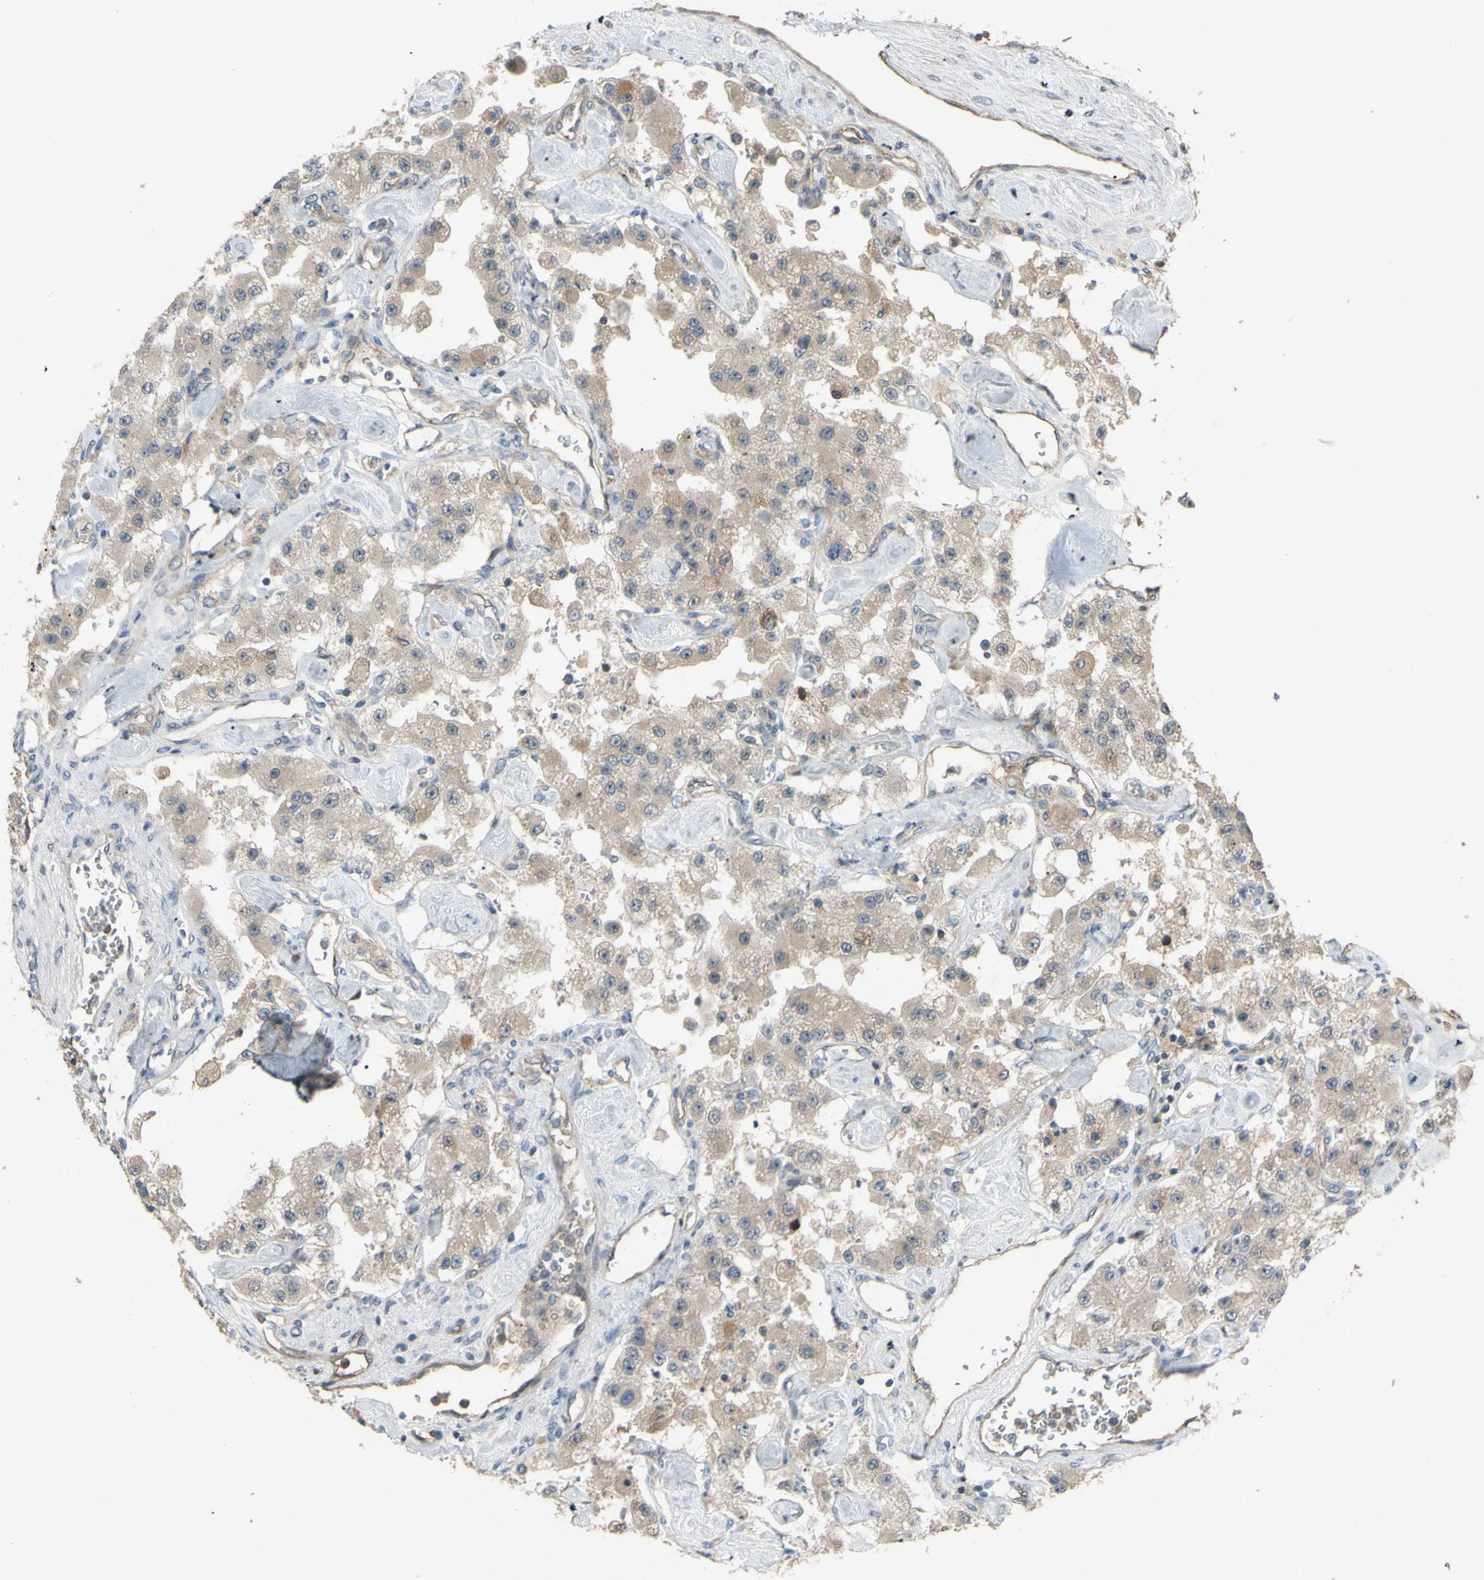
{"staining": {"intensity": "weak", "quantity": ">75%", "location": "cytoplasmic/membranous"}, "tissue": "carcinoid", "cell_type": "Tumor cells", "image_type": "cancer", "snomed": [{"axis": "morphology", "description": "Carcinoid, malignant, NOS"}, {"axis": "topography", "description": "Pancreas"}], "caption": "IHC staining of carcinoid, which reveals low levels of weak cytoplasmic/membranous expression in approximately >75% of tumor cells indicating weak cytoplasmic/membranous protein expression. The staining was performed using DAB (3,3'-diaminobenzidine) (brown) for protein detection and nuclei were counterstained in hematoxylin (blue).", "gene": "SHROOM4", "patient": {"sex": "male", "age": 41}}